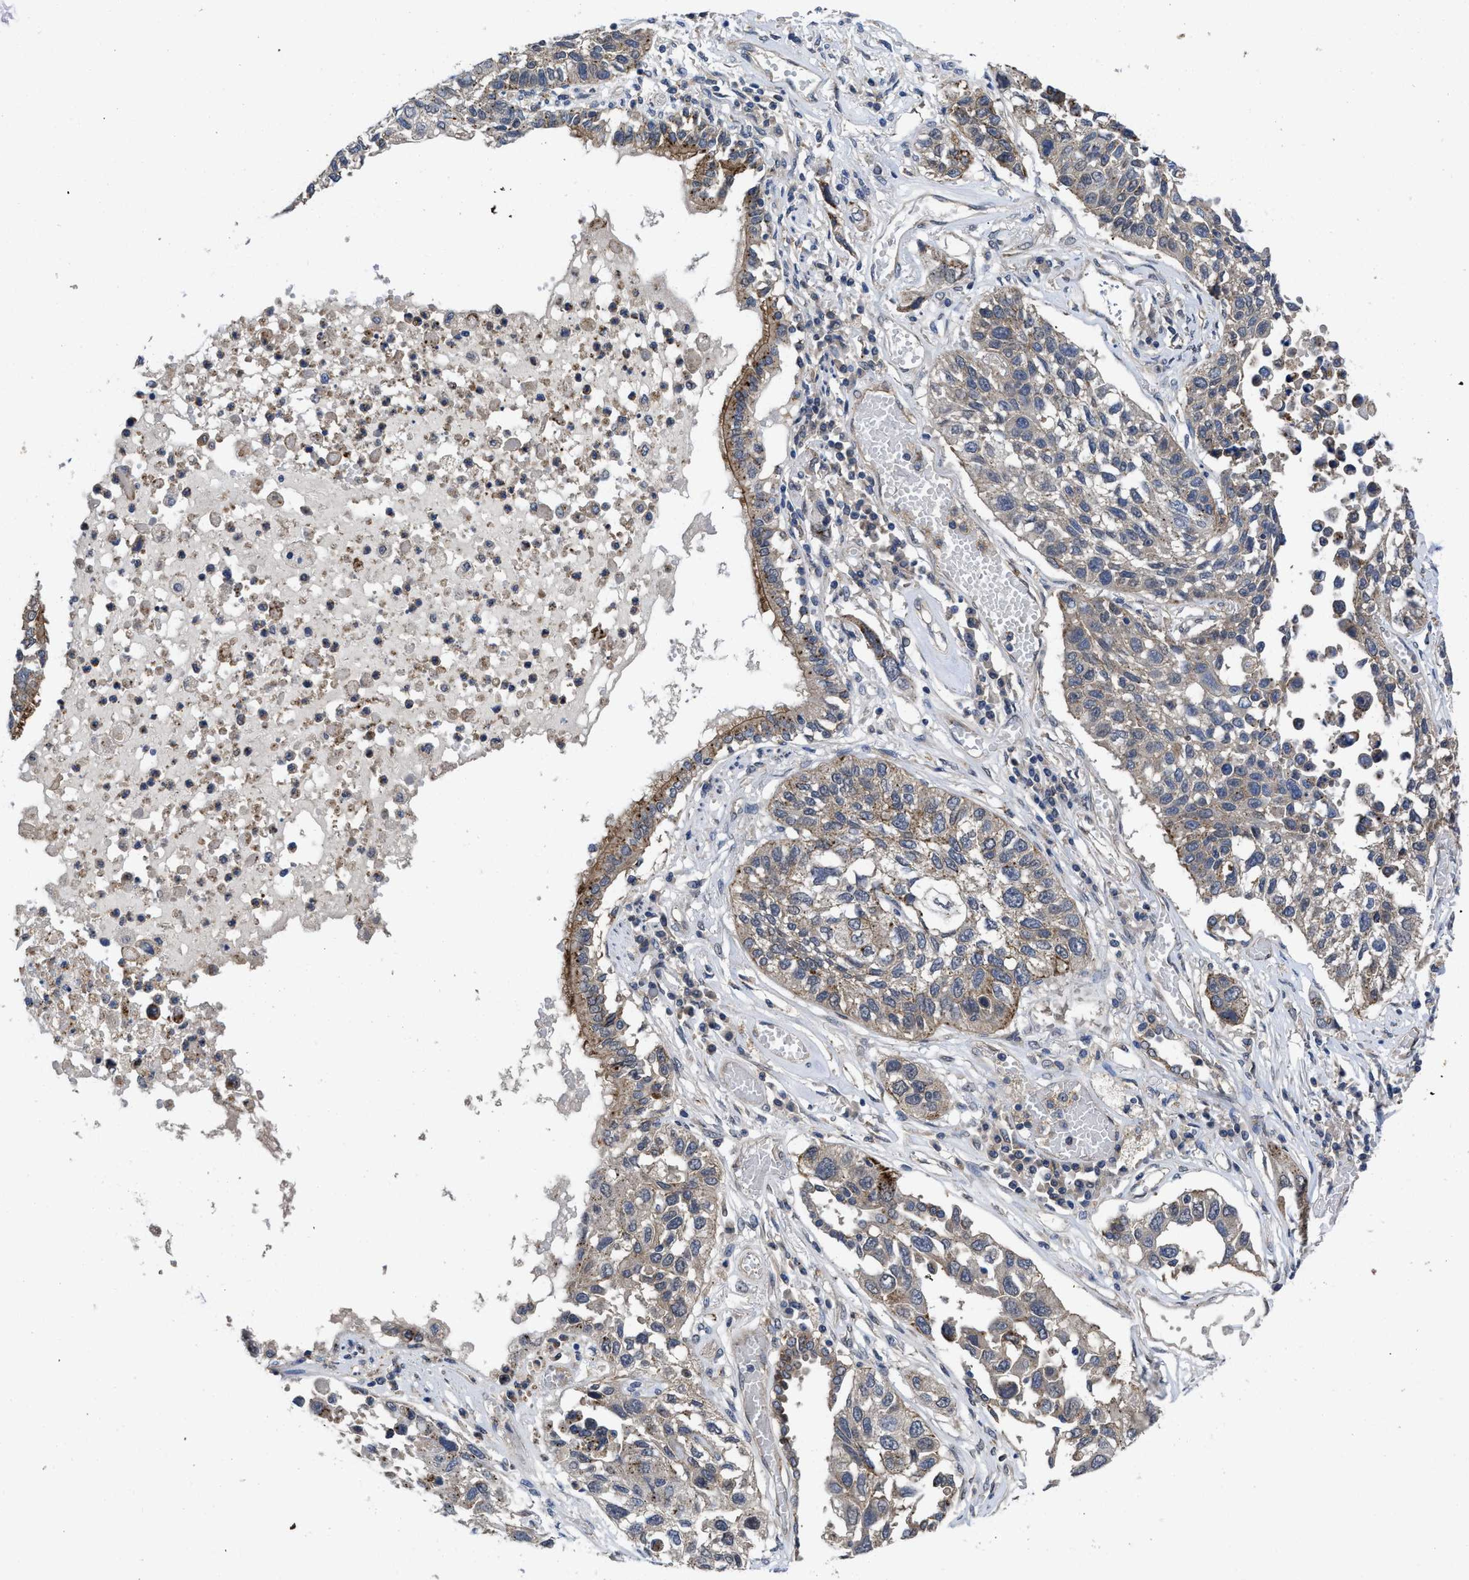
{"staining": {"intensity": "weak", "quantity": "<25%", "location": "cytoplasmic/membranous"}, "tissue": "lung cancer", "cell_type": "Tumor cells", "image_type": "cancer", "snomed": [{"axis": "morphology", "description": "Squamous cell carcinoma, NOS"}, {"axis": "topography", "description": "Lung"}], "caption": "This photomicrograph is of squamous cell carcinoma (lung) stained with IHC to label a protein in brown with the nuclei are counter-stained blue. There is no staining in tumor cells.", "gene": "PKD2", "patient": {"sex": "male", "age": 71}}